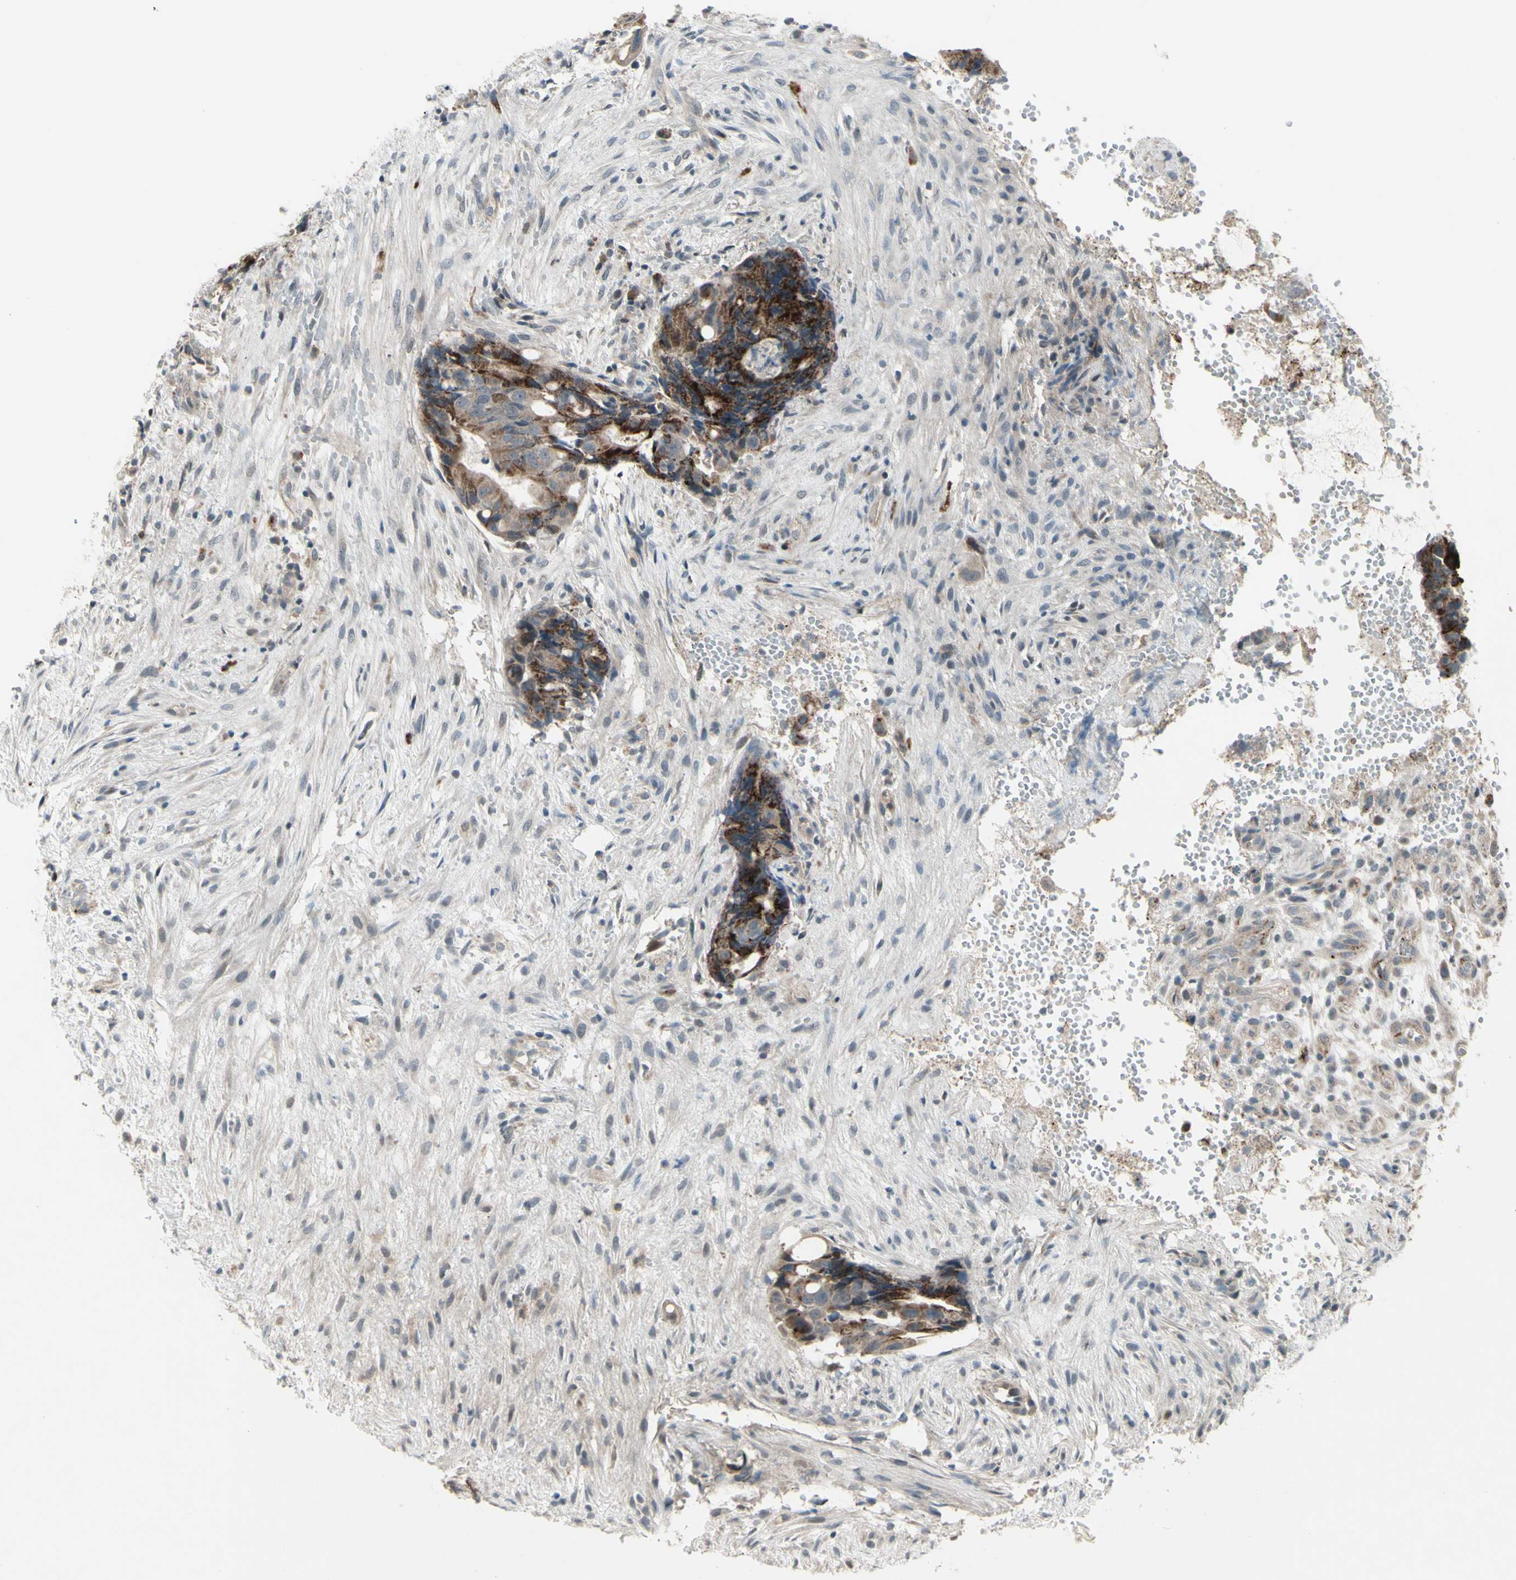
{"staining": {"intensity": "strong", "quantity": ">75%", "location": "cytoplasmic/membranous"}, "tissue": "colorectal cancer", "cell_type": "Tumor cells", "image_type": "cancer", "snomed": [{"axis": "morphology", "description": "Adenocarcinoma, NOS"}, {"axis": "topography", "description": "Colon"}], "caption": "Strong cytoplasmic/membranous expression for a protein is present in approximately >75% of tumor cells of colorectal adenocarcinoma using immunohistochemistry.", "gene": "OSTM1", "patient": {"sex": "female", "age": 57}}